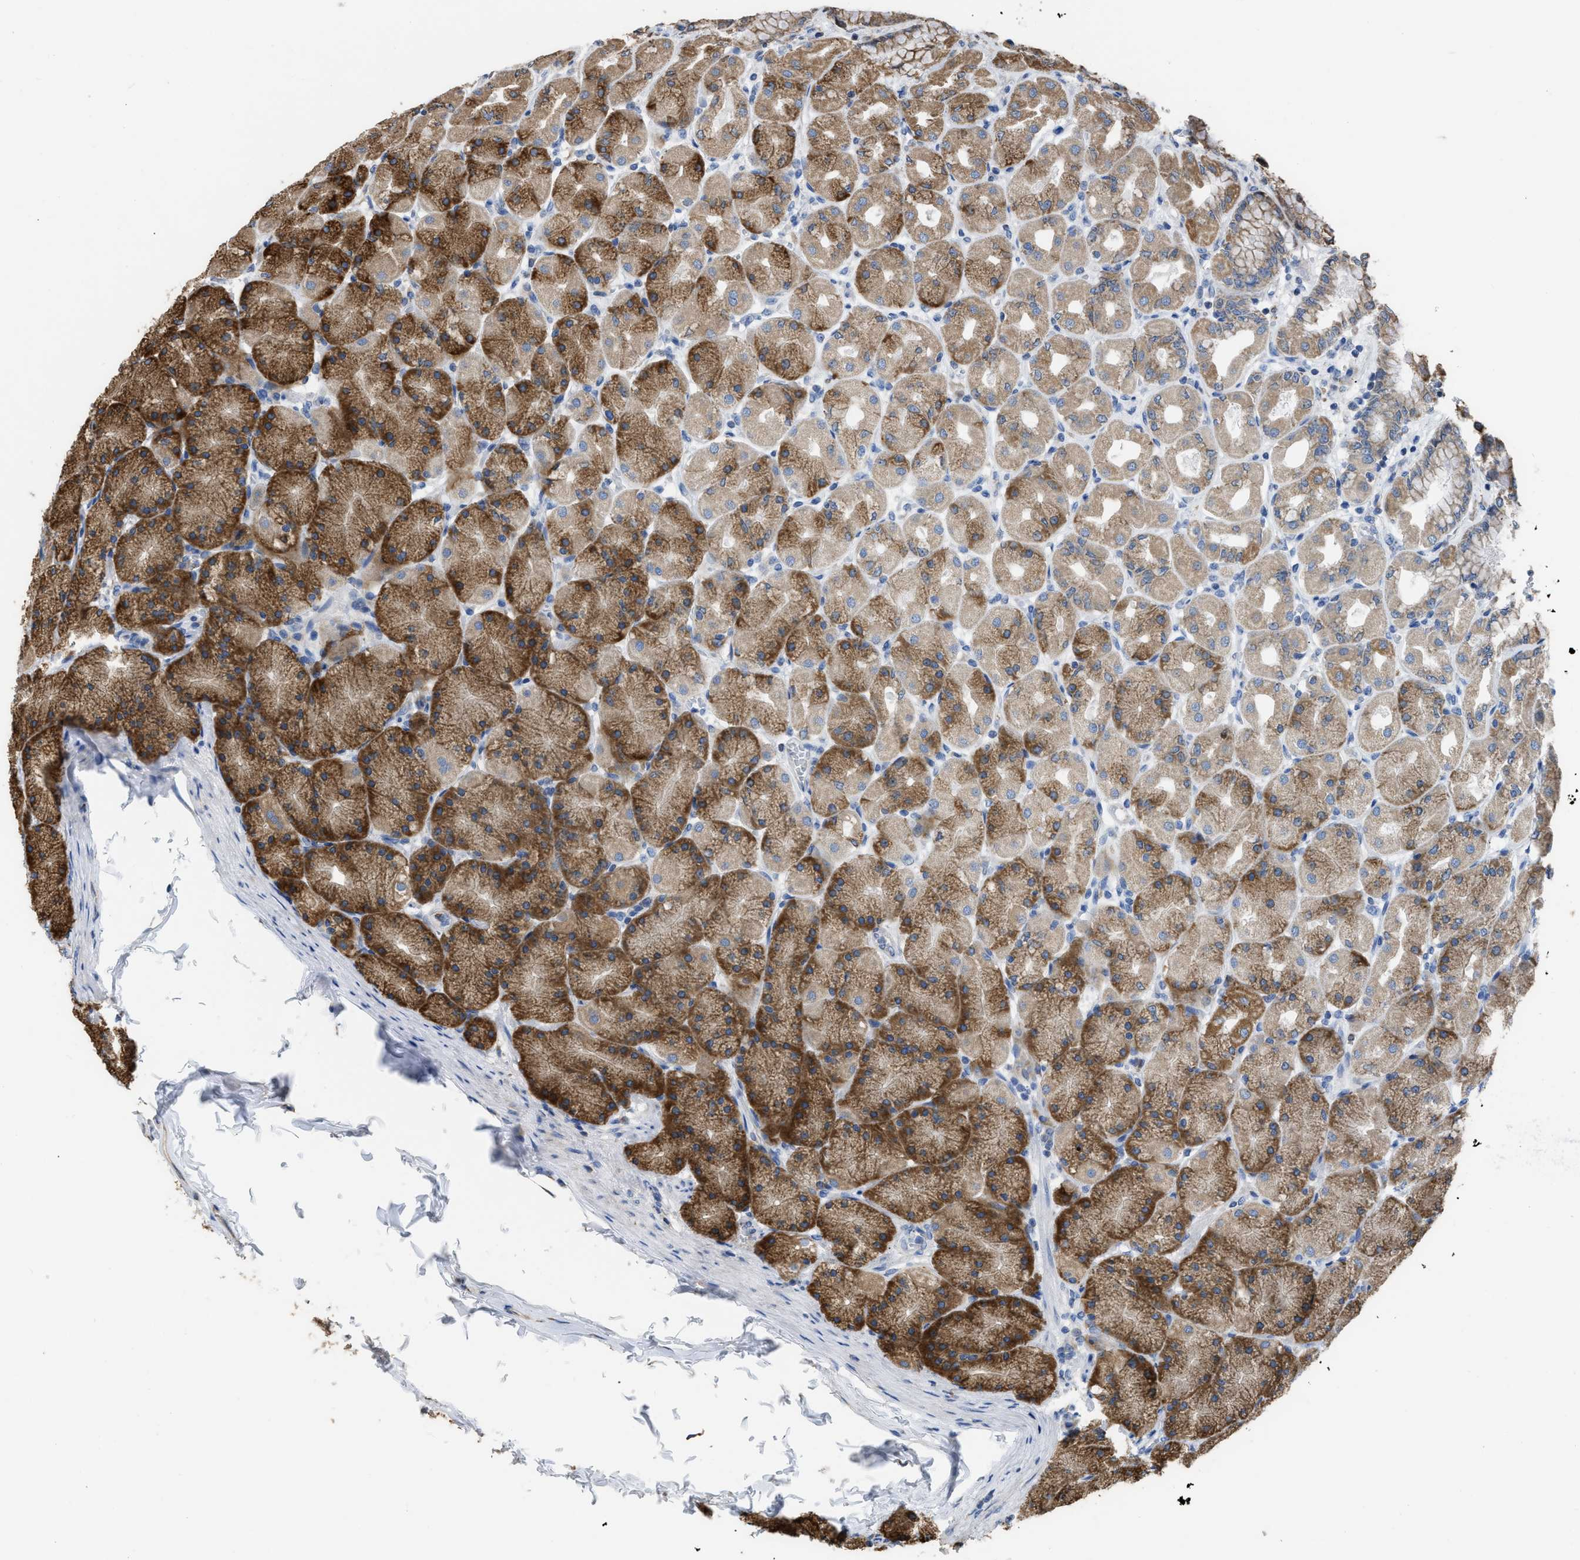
{"staining": {"intensity": "strong", "quantity": ">75%", "location": "cytoplasmic/membranous"}, "tissue": "stomach", "cell_type": "Glandular cells", "image_type": "normal", "snomed": [{"axis": "morphology", "description": "Normal tissue, NOS"}, {"axis": "topography", "description": "Stomach, upper"}], "caption": "Protein staining of unremarkable stomach displays strong cytoplasmic/membranous staining in approximately >75% of glandular cells.", "gene": "AK2", "patient": {"sex": "female", "age": 56}}